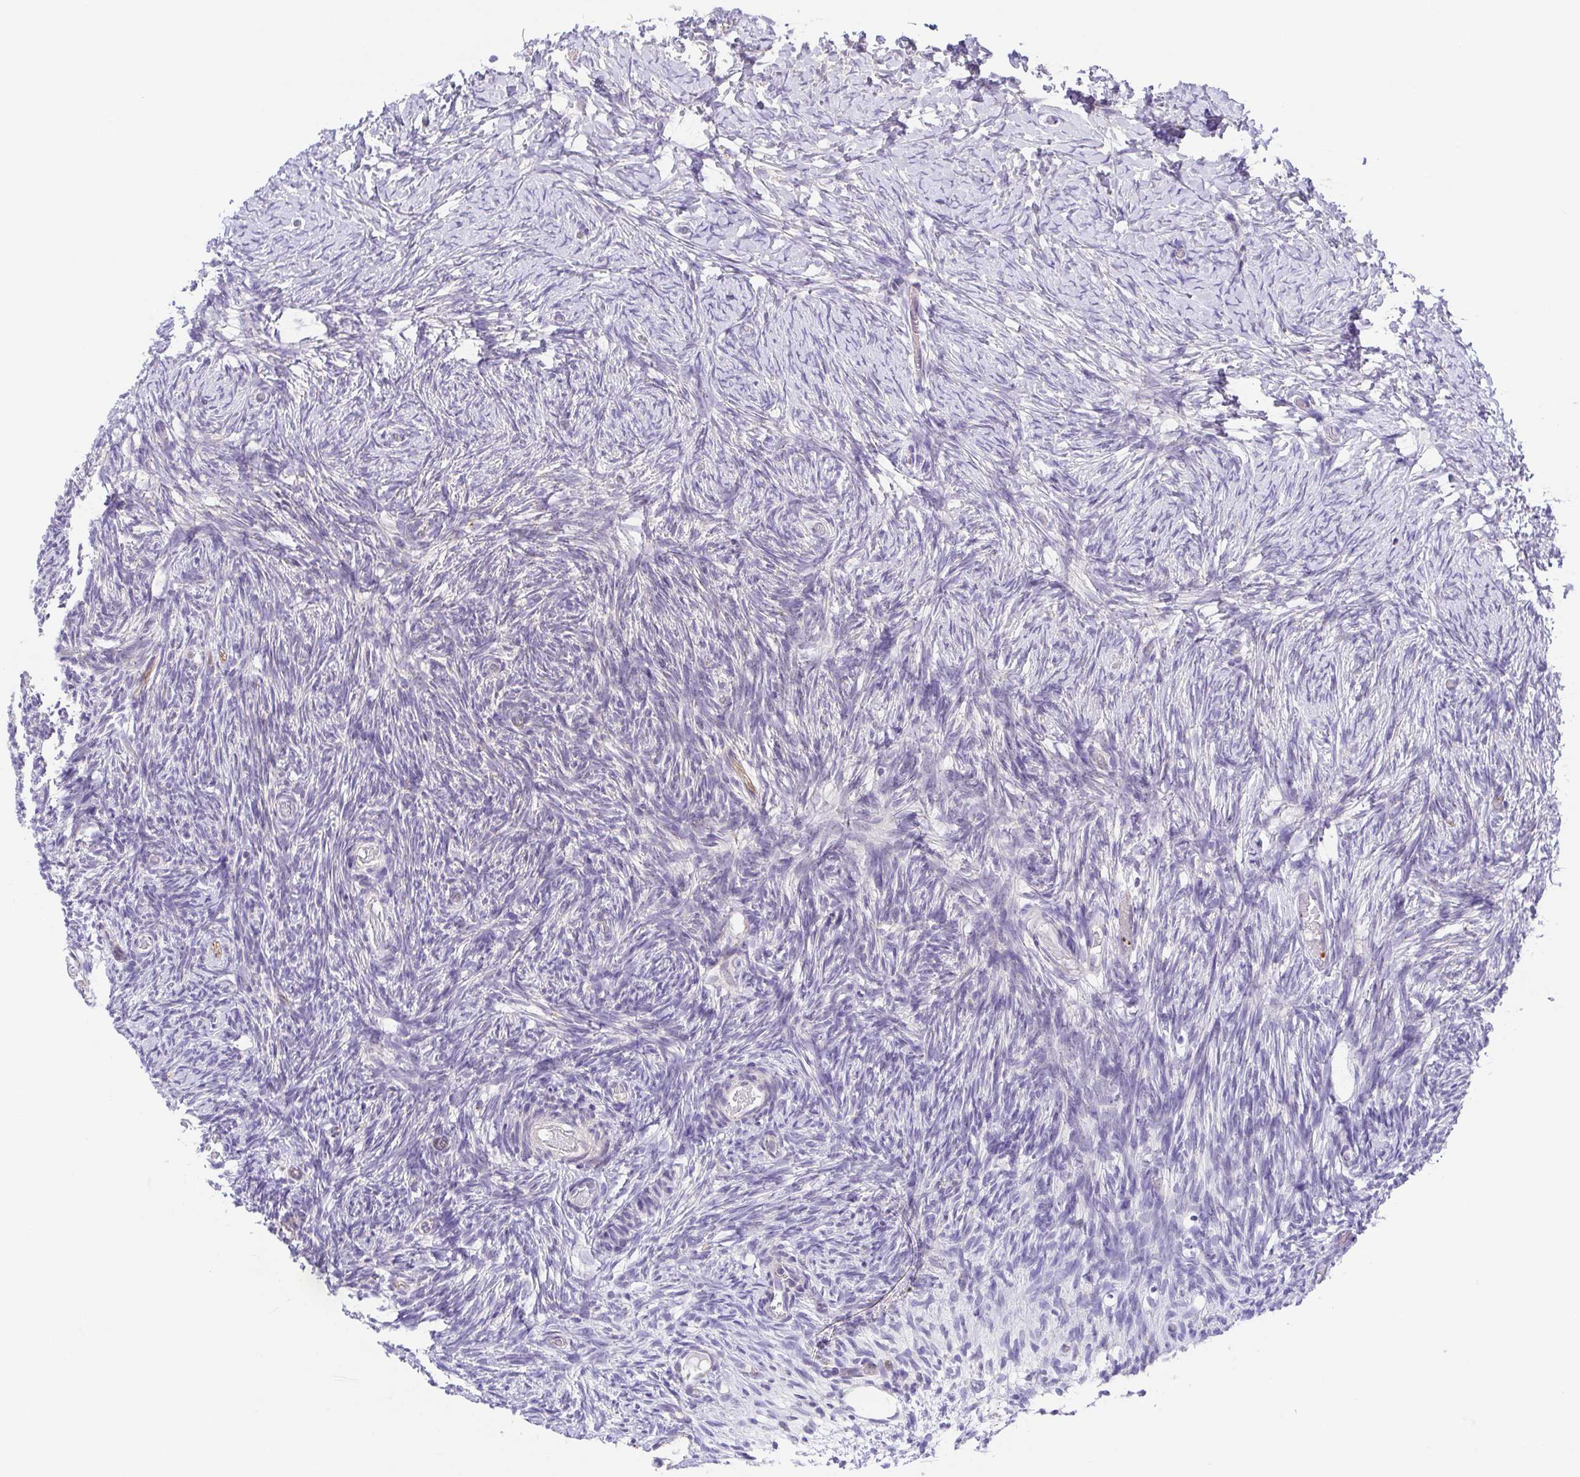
{"staining": {"intensity": "negative", "quantity": "none", "location": "none"}, "tissue": "ovary", "cell_type": "Follicle cells", "image_type": "normal", "snomed": [{"axis": "morphology", "description": "Normal tissue, NOS"}, {"axis": "topography", "description": "Ovary"}], "caption": "The immunohistochemistry micrograph has no significant positivity in follicle cells of ovary. (DAB (3,3'-diaminobenzidine) IHC visualized using brightfield microscopy, high magnification).", "gene": "SLC13A1", "patient": {"sex": "female", "age": 39}}